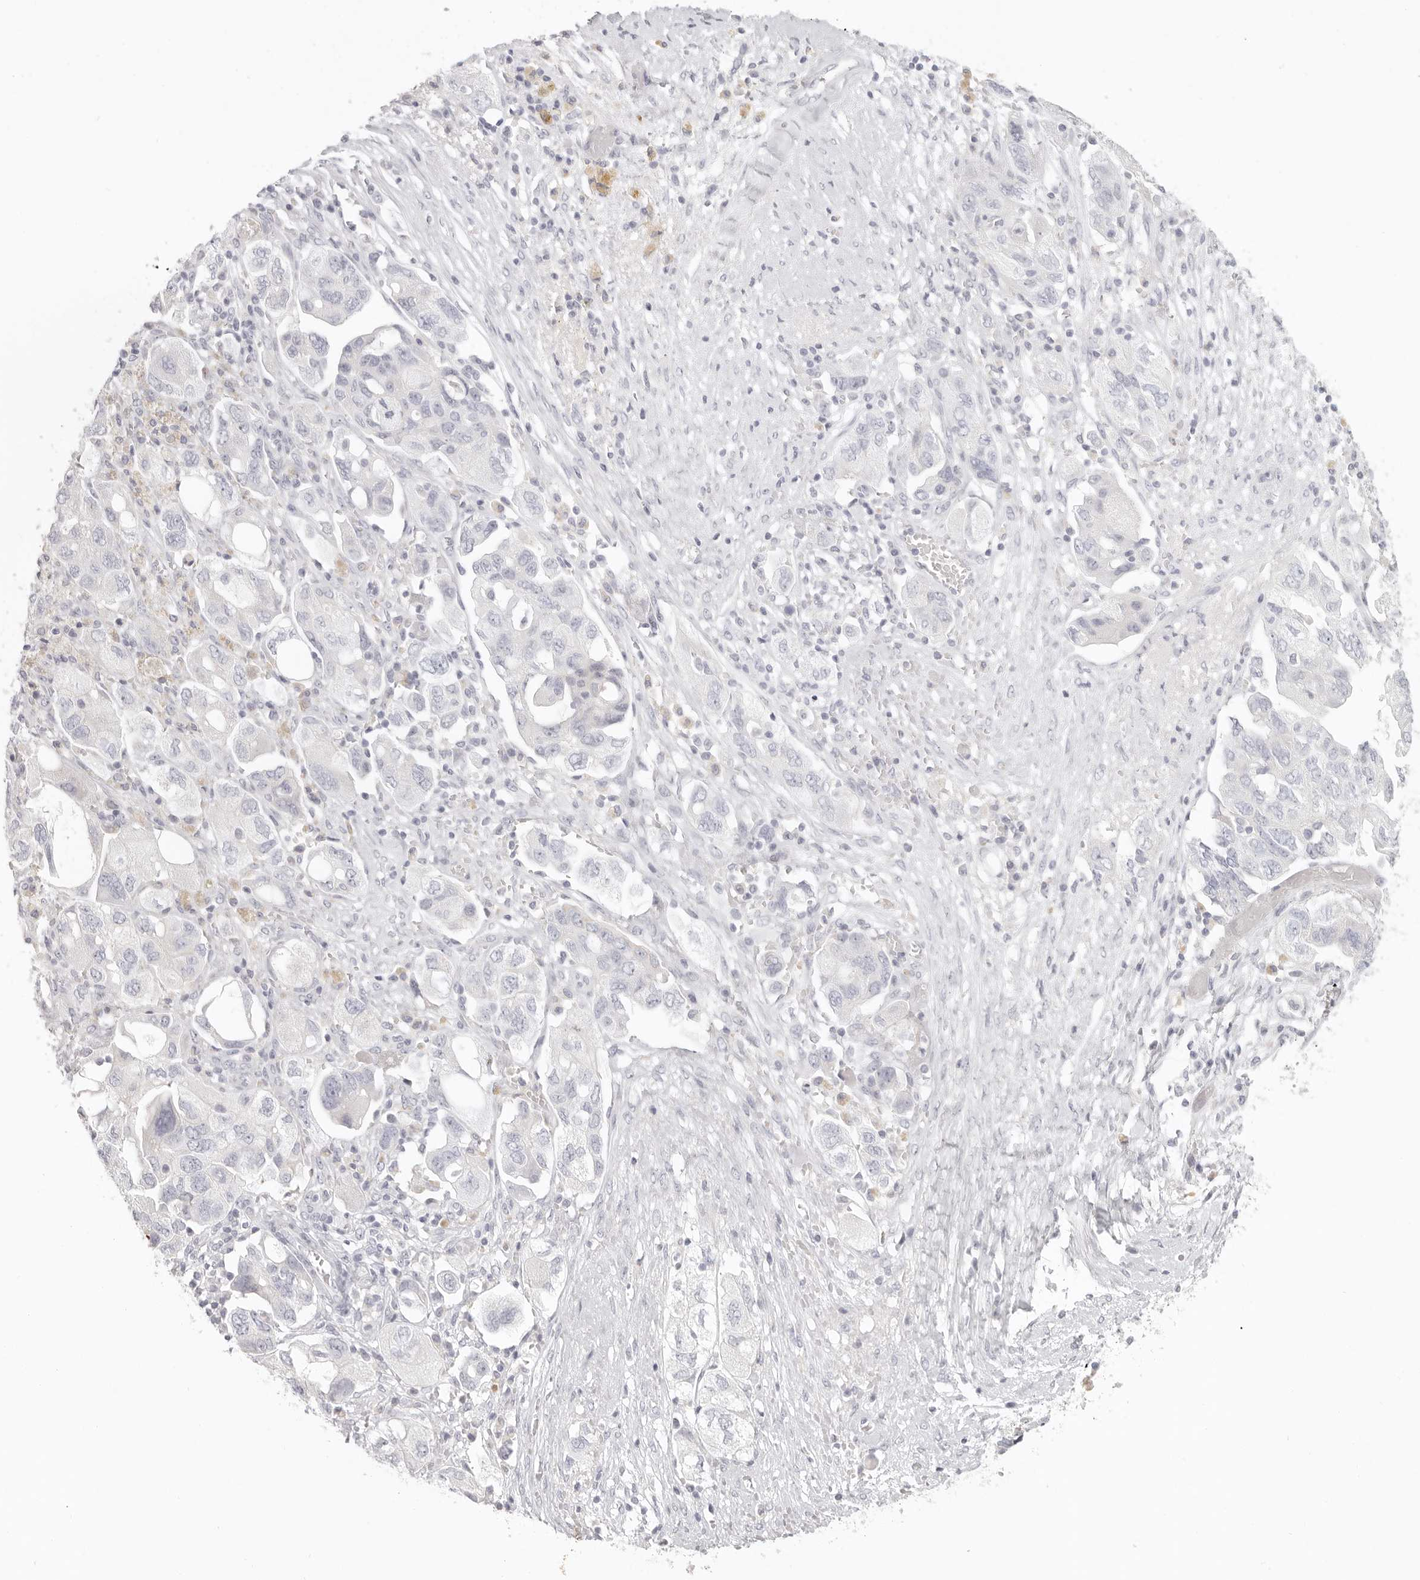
{"staining": {"intensity": "negative", "quantity": "none", "location": "none"}, "tissue": "ovarian cancer", "cell_type": "Tumor cells", "image_type": "cancer", "snomed": [{"axis": "morphology", "description": "Carcinoma, NOS"}, {"axis": "morphology", "description": "Cystadenocarcinoma, serous, NOS"}, {"axis": "topography", "description": "Ovary"}], "caption": "A photomicrograph of human ovarian cancer is negative for staining in tumor cells. The staining was performed using DAB (3,3'-diaminobenzidine) to visualize the protein expression in brown, while the nuclei were stained in blue with hematoxylin (Magnification: 20x).", "gene": "RXFP1", "patient": {"sex": "female", "age": 69}}